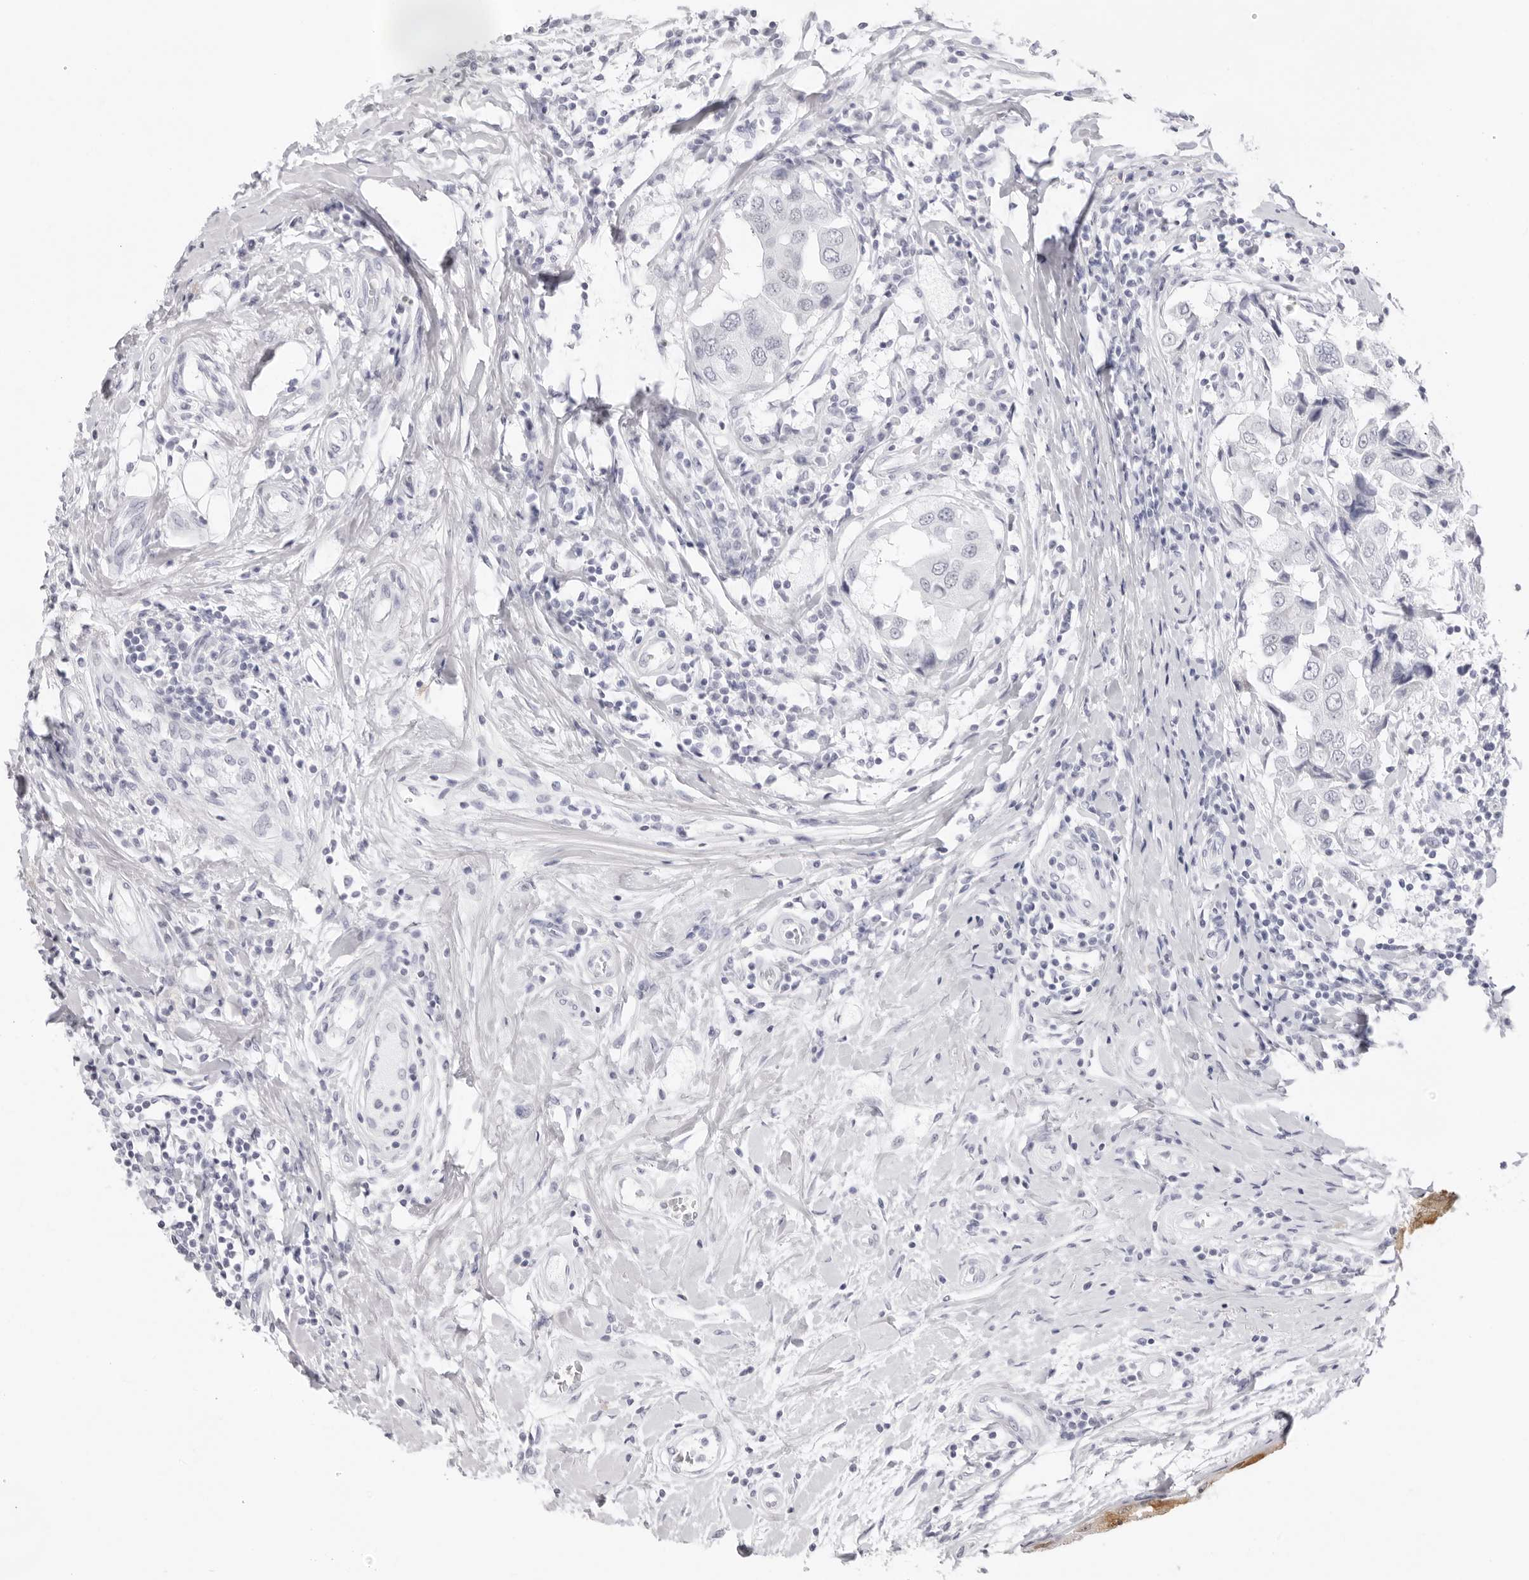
{"staining": {"intensity": "negative", "quantity": "none", "location": "none"}, "tissue": "breast cancer", "cell_type": "Tumor cells", "image_type": "cancer", "snomed": [{"axis": "morphology", "description": "Duct carcinoma"}, {"axis": "topography", "description": "Breast"}], "caption": "Immunohistochemistry of breast cancer (infiltrating ductal carcinoma) shows no expression in tumor cells.", "gene": "FDPS", "patient": {"sex": "female", "age": 27}}